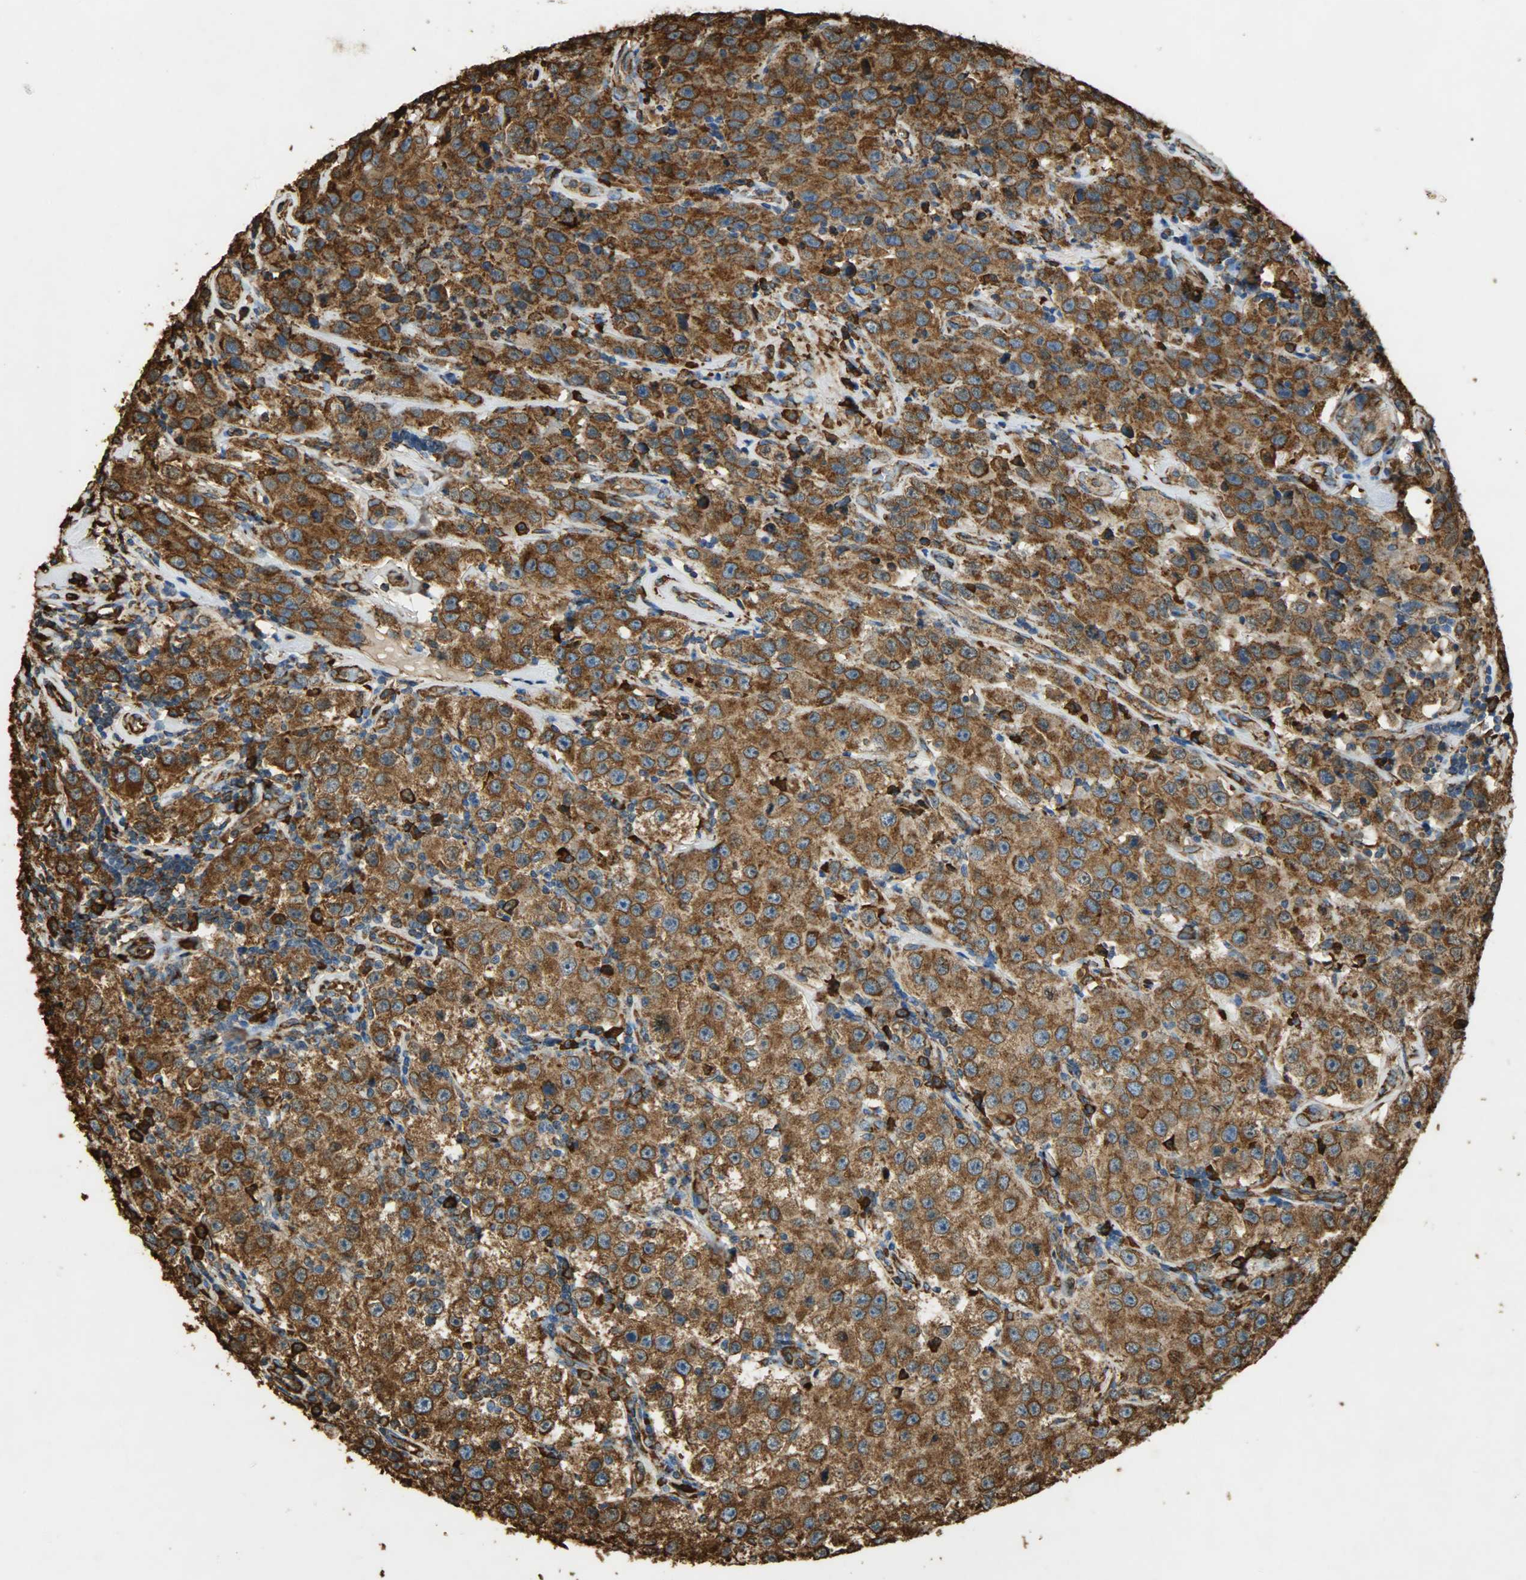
{"staining": {"intensity": "strong", "quantity": ">75%", "location": "cytoplasmic/membranous"}, "tissue": "testis cancer", "cell_type": "Tumor cells", "image_type": "cancer", "snomed": [{"axis": "morphology", "description": "Seminoma, NOS"}, {"axis": "topography", "description": "Testis"}], "caption": "There is high levels of strong cytoplasmic/membranous positivity in tumor cells of seminoma (testis), as demonstrated by immunohistochemical staining (brown color).", "gene": "HSP90B1", "patient": {"sex": "male", "age": 52}}